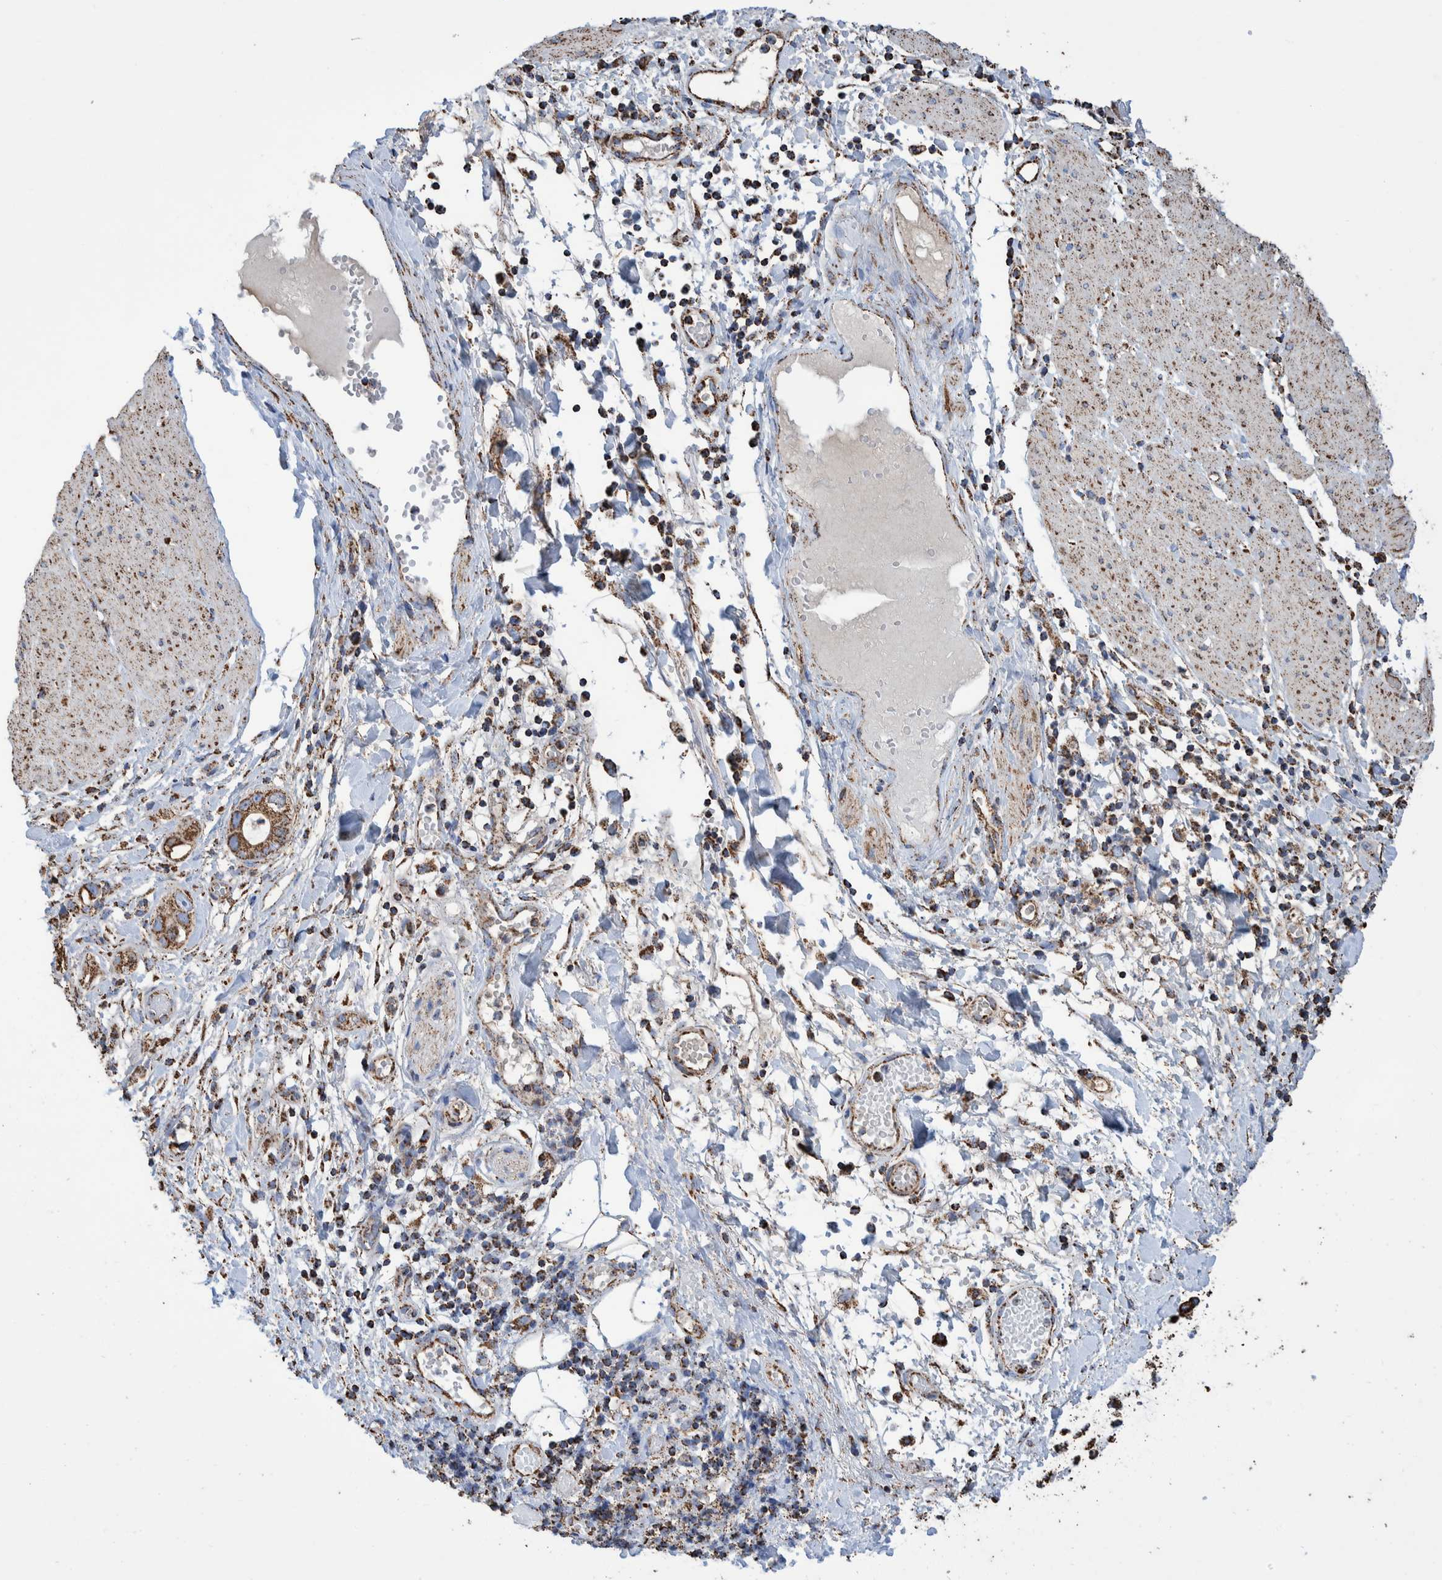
{"staining": {"intensity": "moderate", "quantity": ">75%", "location": "cytoplasmic/membranous"}, "tissue": "stomach cancer", "cell_type": "Tumor cells", "image_type": "cancer", "snomed": [{"axis": "morphology", "description": "Adenocarcinoma, NOS"}, {"axis": "topography", "description": "Stomach"}, {"axis": "topography", "description": "Stomach, lower"}], "caption": "Immunohistochemical staining of stomach cancer reveals medium levels of moderate cytoplasmic/membranous staining in approximately >75% of tumor cells.", "gene": "VPS26C", "patient": {"sex": "female", "age": 48}}